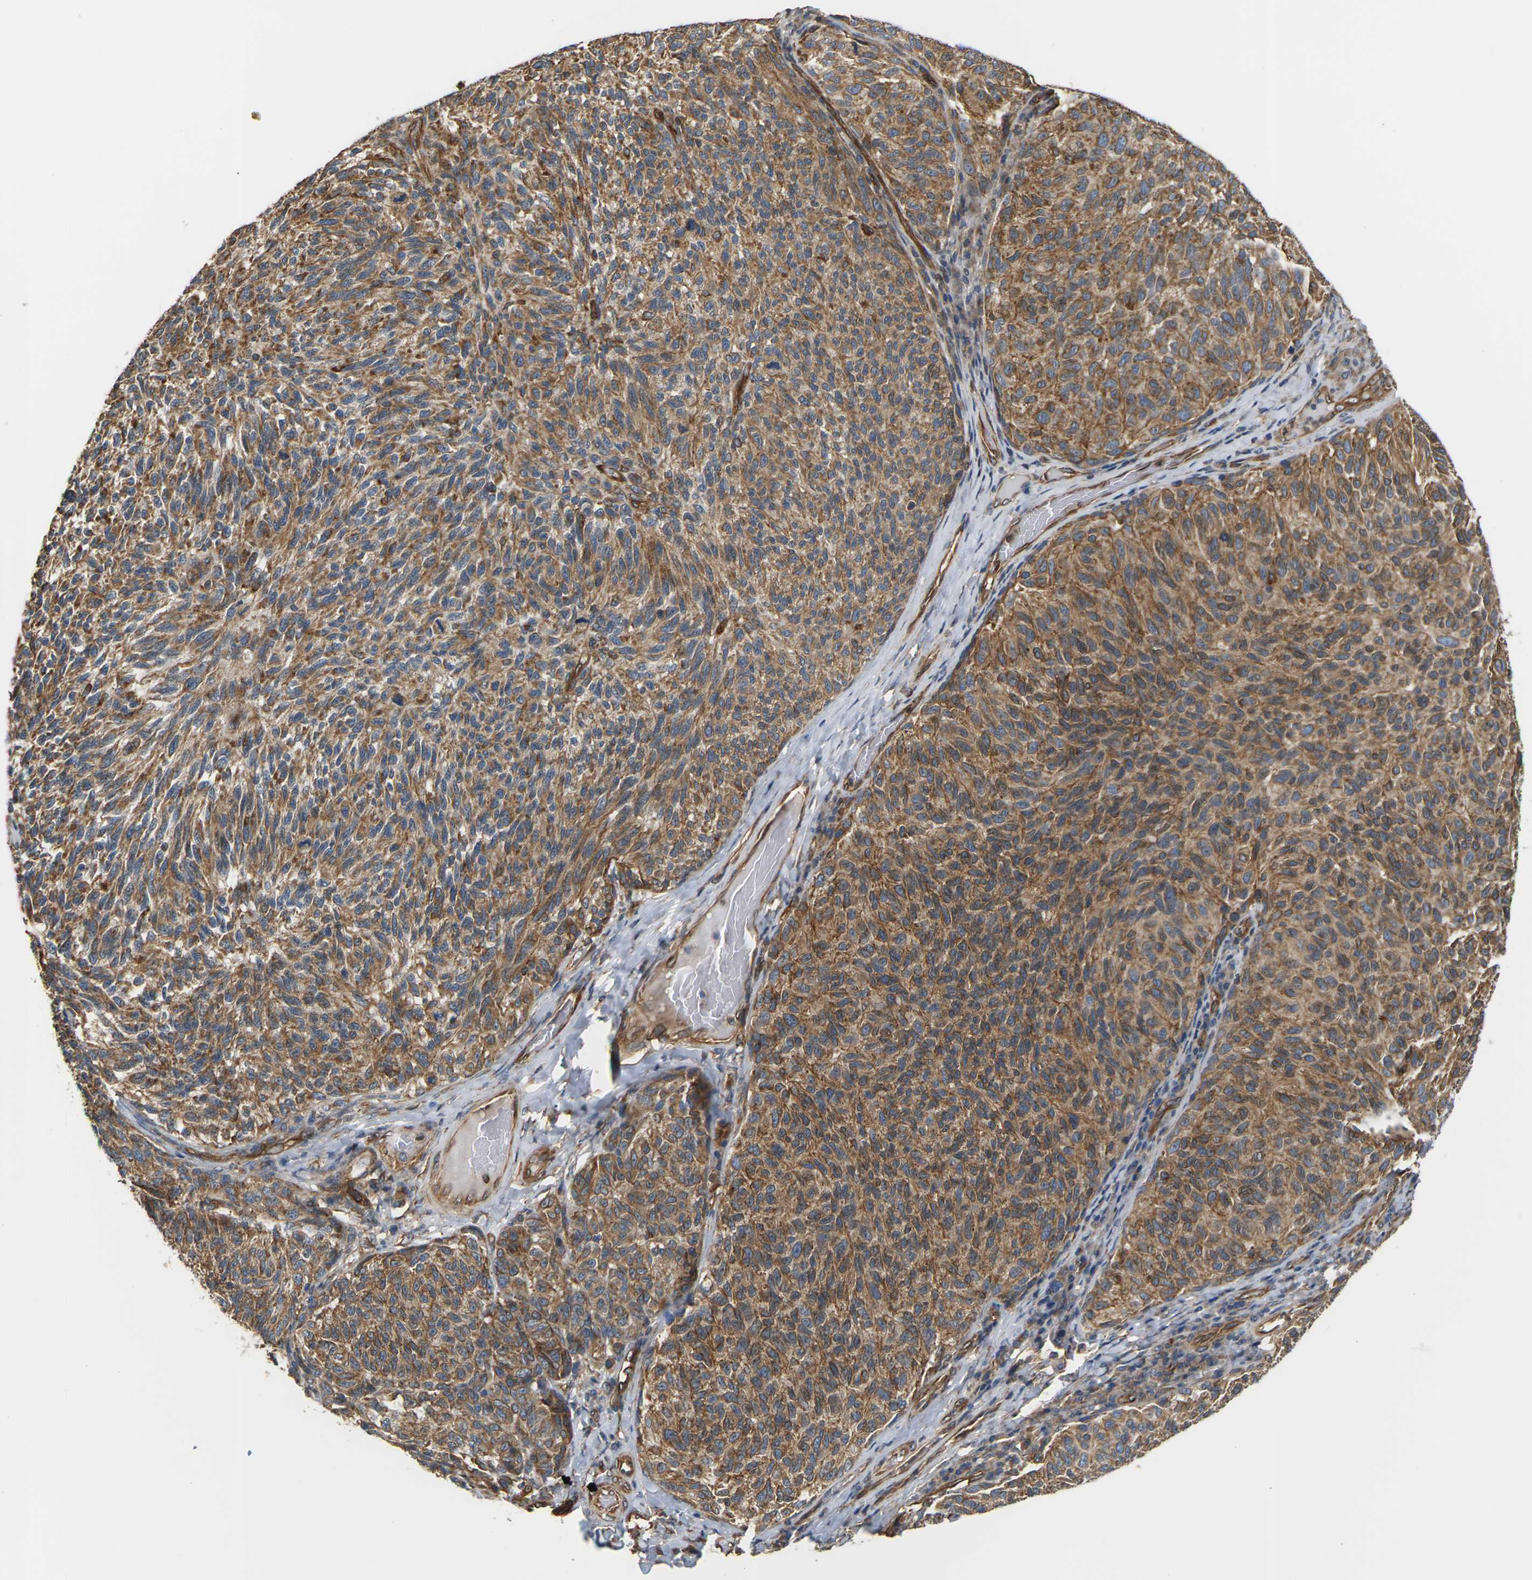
{"staining": {"intensity": "moderate", "quantity": ">75%", "location": "cytoplasmic/membranous"}, "tissue": "melanoma", "cell_type": "Tumor cells", "image_type": "cancer", "snomed": [{"axis": "morphology", "description": "Malignant melanoma, NOS"}, {"axis": "topography", "description": "Skin"}], "caption": "A brown stain labels moderate cytoplasmic/membranous expression of a protein in human melanoma tumor cells.", "gene": "PCDHB4", "patient": {"sex": "female", "age": 73}}